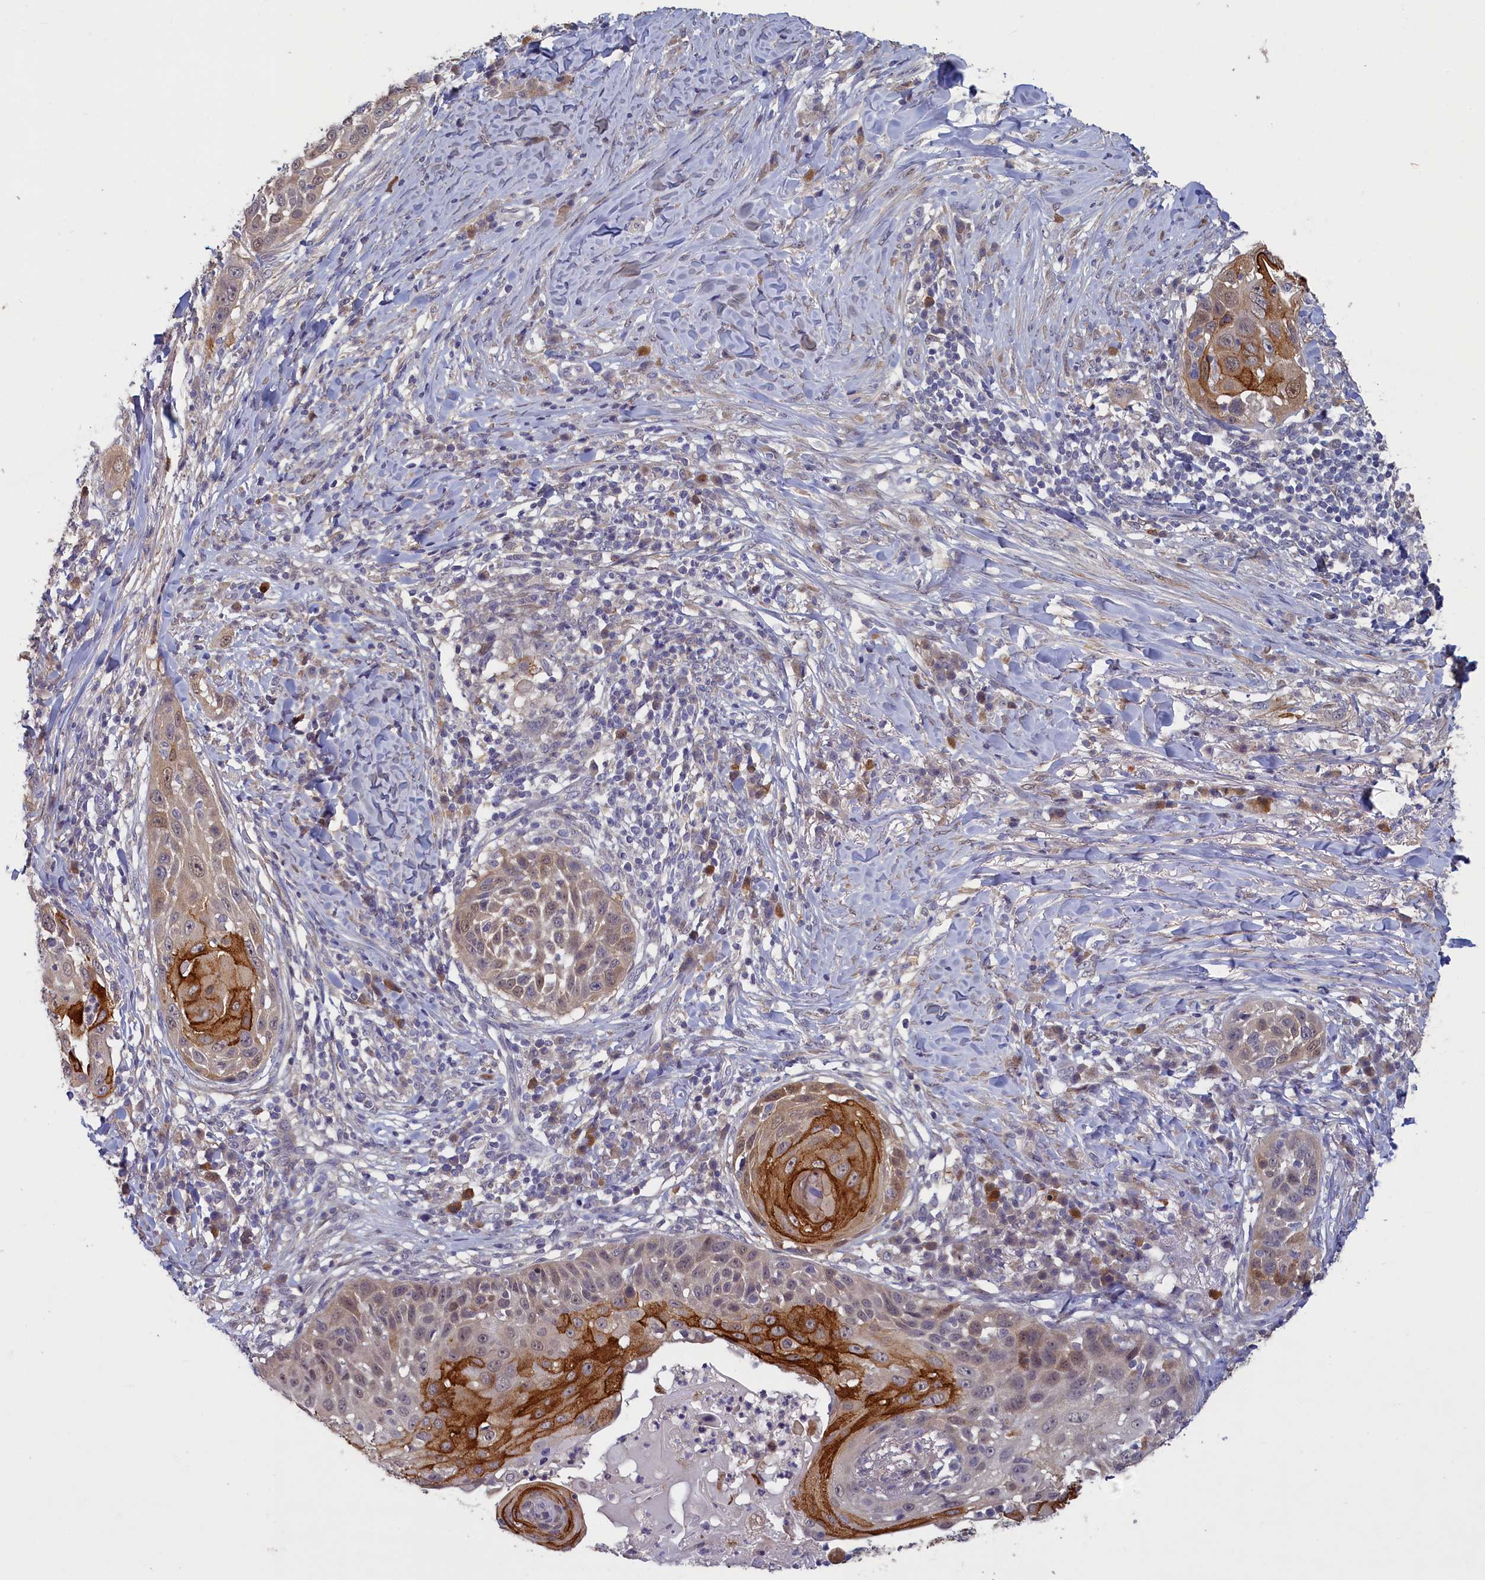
{"staining": {"intensity": "strong", "quantity": "25%-75%", "location": "cytoplasmic/membranous,nuclear"}, "tissue": "skin cancer", "cell_type": "Tumor cells", "image_type": "cancer", "snomed": [{"axis": "morphology", "description": "Squamous cell carcinoma, NOS"}, {"axis": "topography", "description": "Skin"}], "caption": "The immunohistochemical stain highlights strong cytoplasmic/membranous and nuclear staining in tumor cells of skin squamous cell carcinoma tissue.", "gene": "UCHL3", "patient": {"sex": "female", "age": 44}}